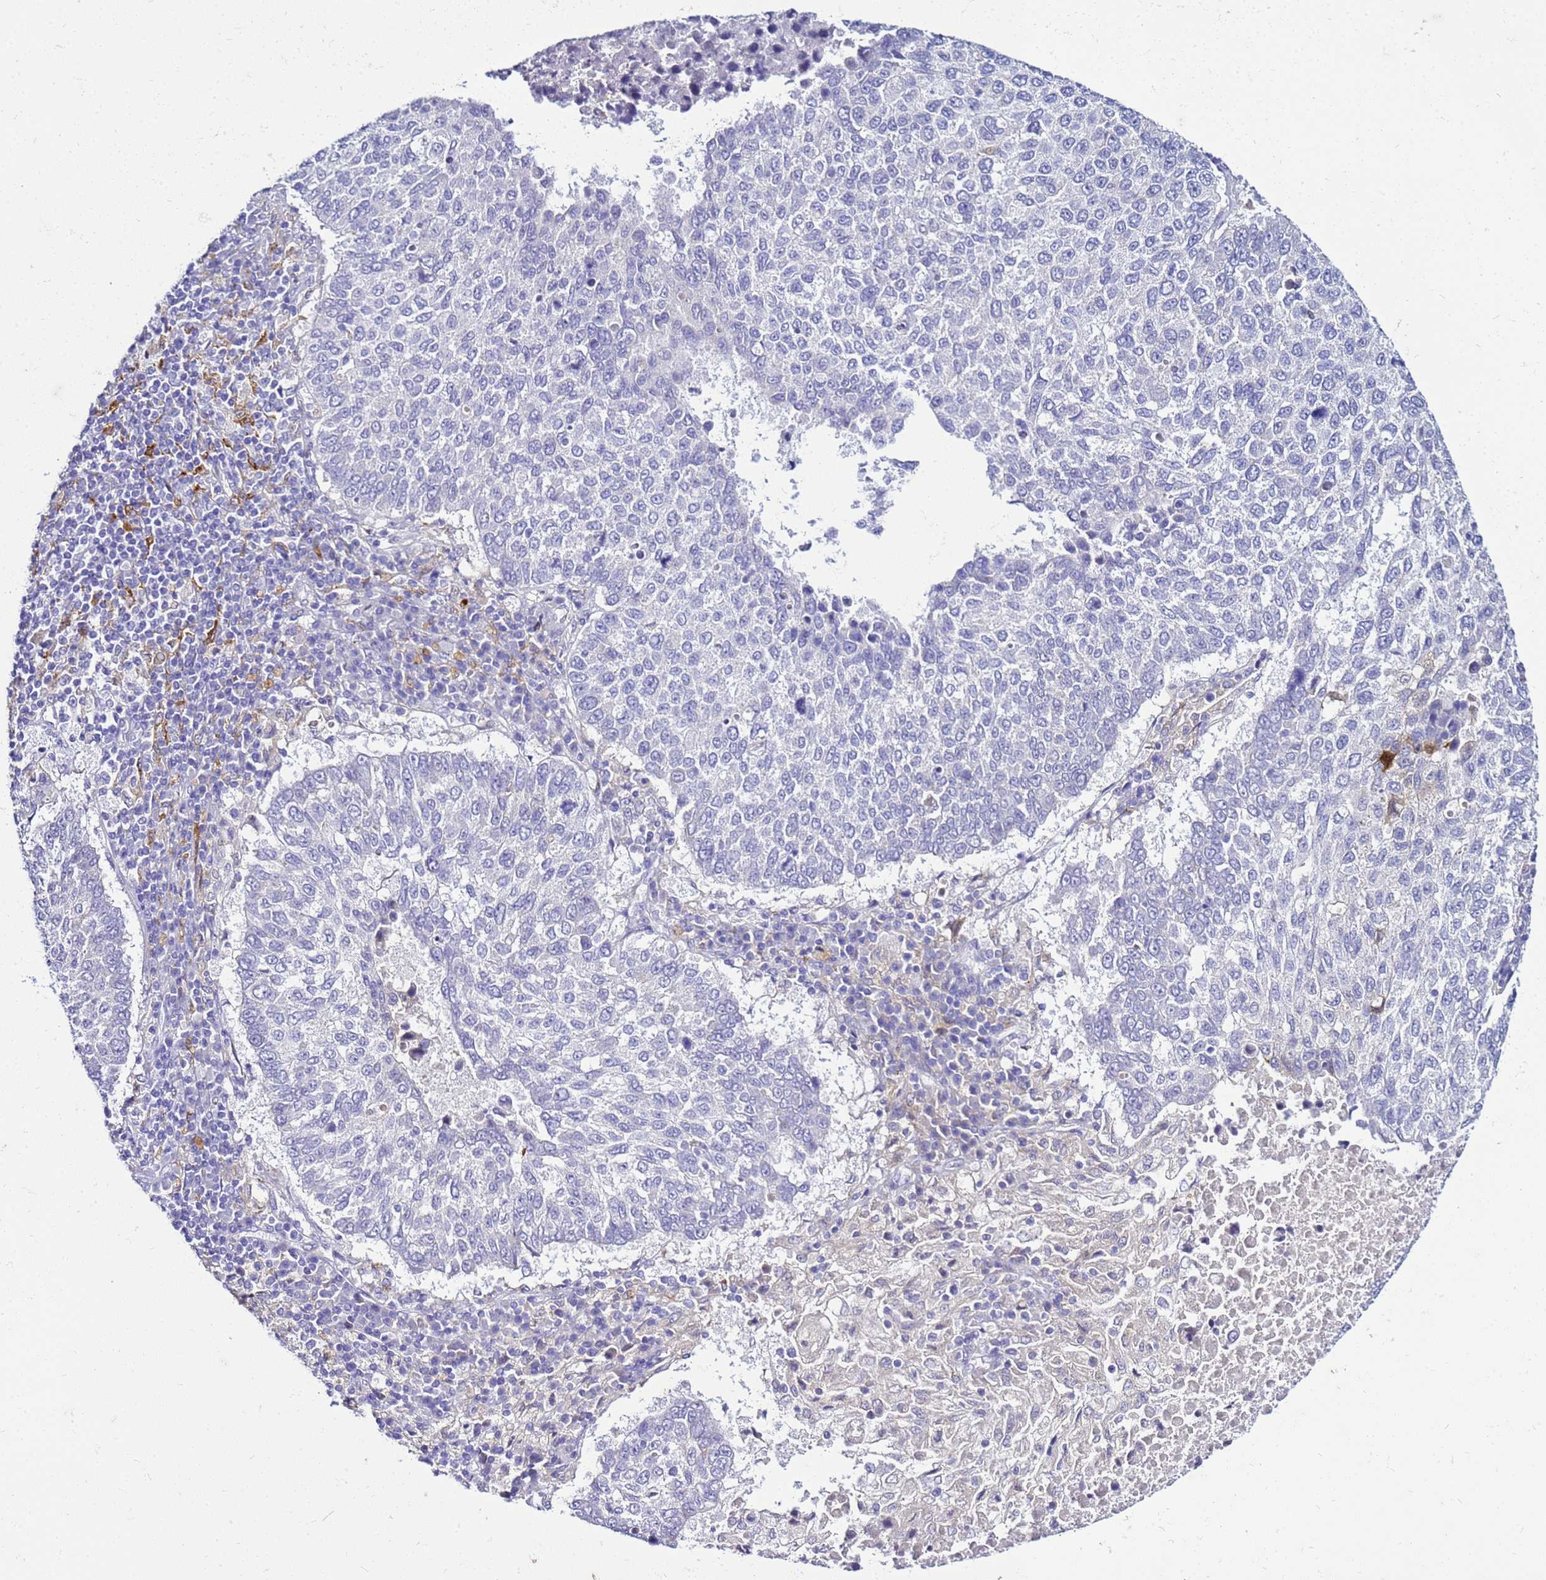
{"staining": {"intensity": "negative", "quantity": "none", "location": "none"}, "tissue": "lung cancer", "cell_type": "Tumor cells", "image_type": "cancer", "snomed": [{"axis": "morphology", "description": "Squamous cell carcinoma, NOS"}, {"axis": "topography", "description": "Lung"}], "caption": "DAB (3,3'-diaminobenzidine) immunohistochemical staining of human squamous cell carcinoma (lung) exhibits no significant staining in tumor cells. (DAB (3,3'-diaminobenzidine) immunohistochemistry (IHC), high magnification).", "gene": "CSTA", "patient": {"sex": "male", "age": 73}}